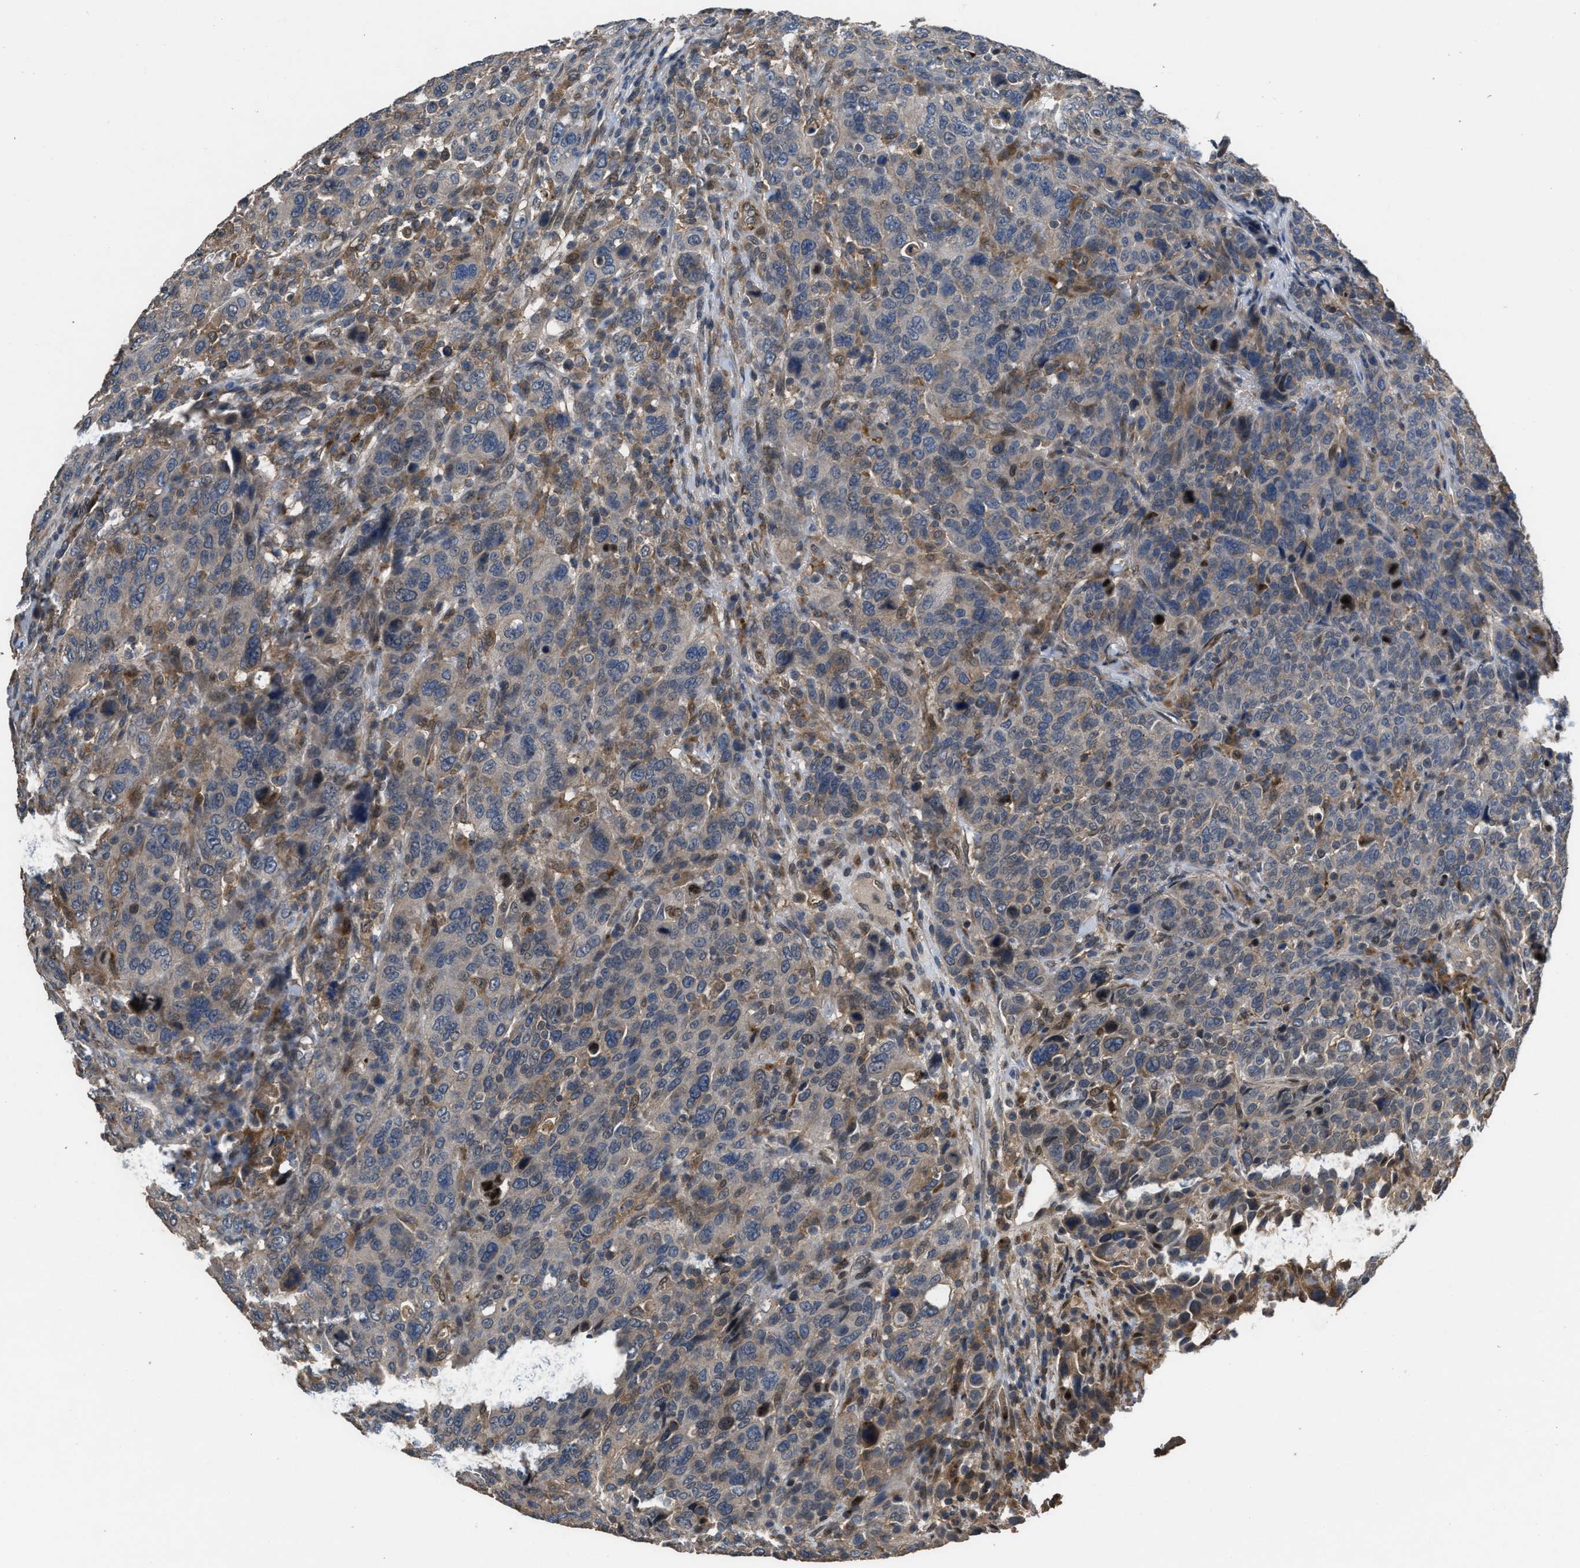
{"staining": {"intensity": "weak", "quantity": "25%-75%", "location": "cytoplasmic/membranous"}, "tissue": "breast cancer", "cell_type": "Tumor cells", "image_type": "cancer", "snomed": [{"axis": "morphology", "description": "Duct carcinoma"}, {"axis": "topography", "description": "Breast"}], "caption": "Immunohistochemistry (IHC) histopathology image of neoplastic tissue: breast cancer (infiltrating ductal carcinoma) stained using immunohistochemistry (IHC) reveals low levels of weak protein expression localized specifically in the cytoplasmic/membranous of tumor cells, appearing as a cytoplasmic/membranous brown color.", "gene": "UTRN", "patient": {"sex": "female", "age": 37}}